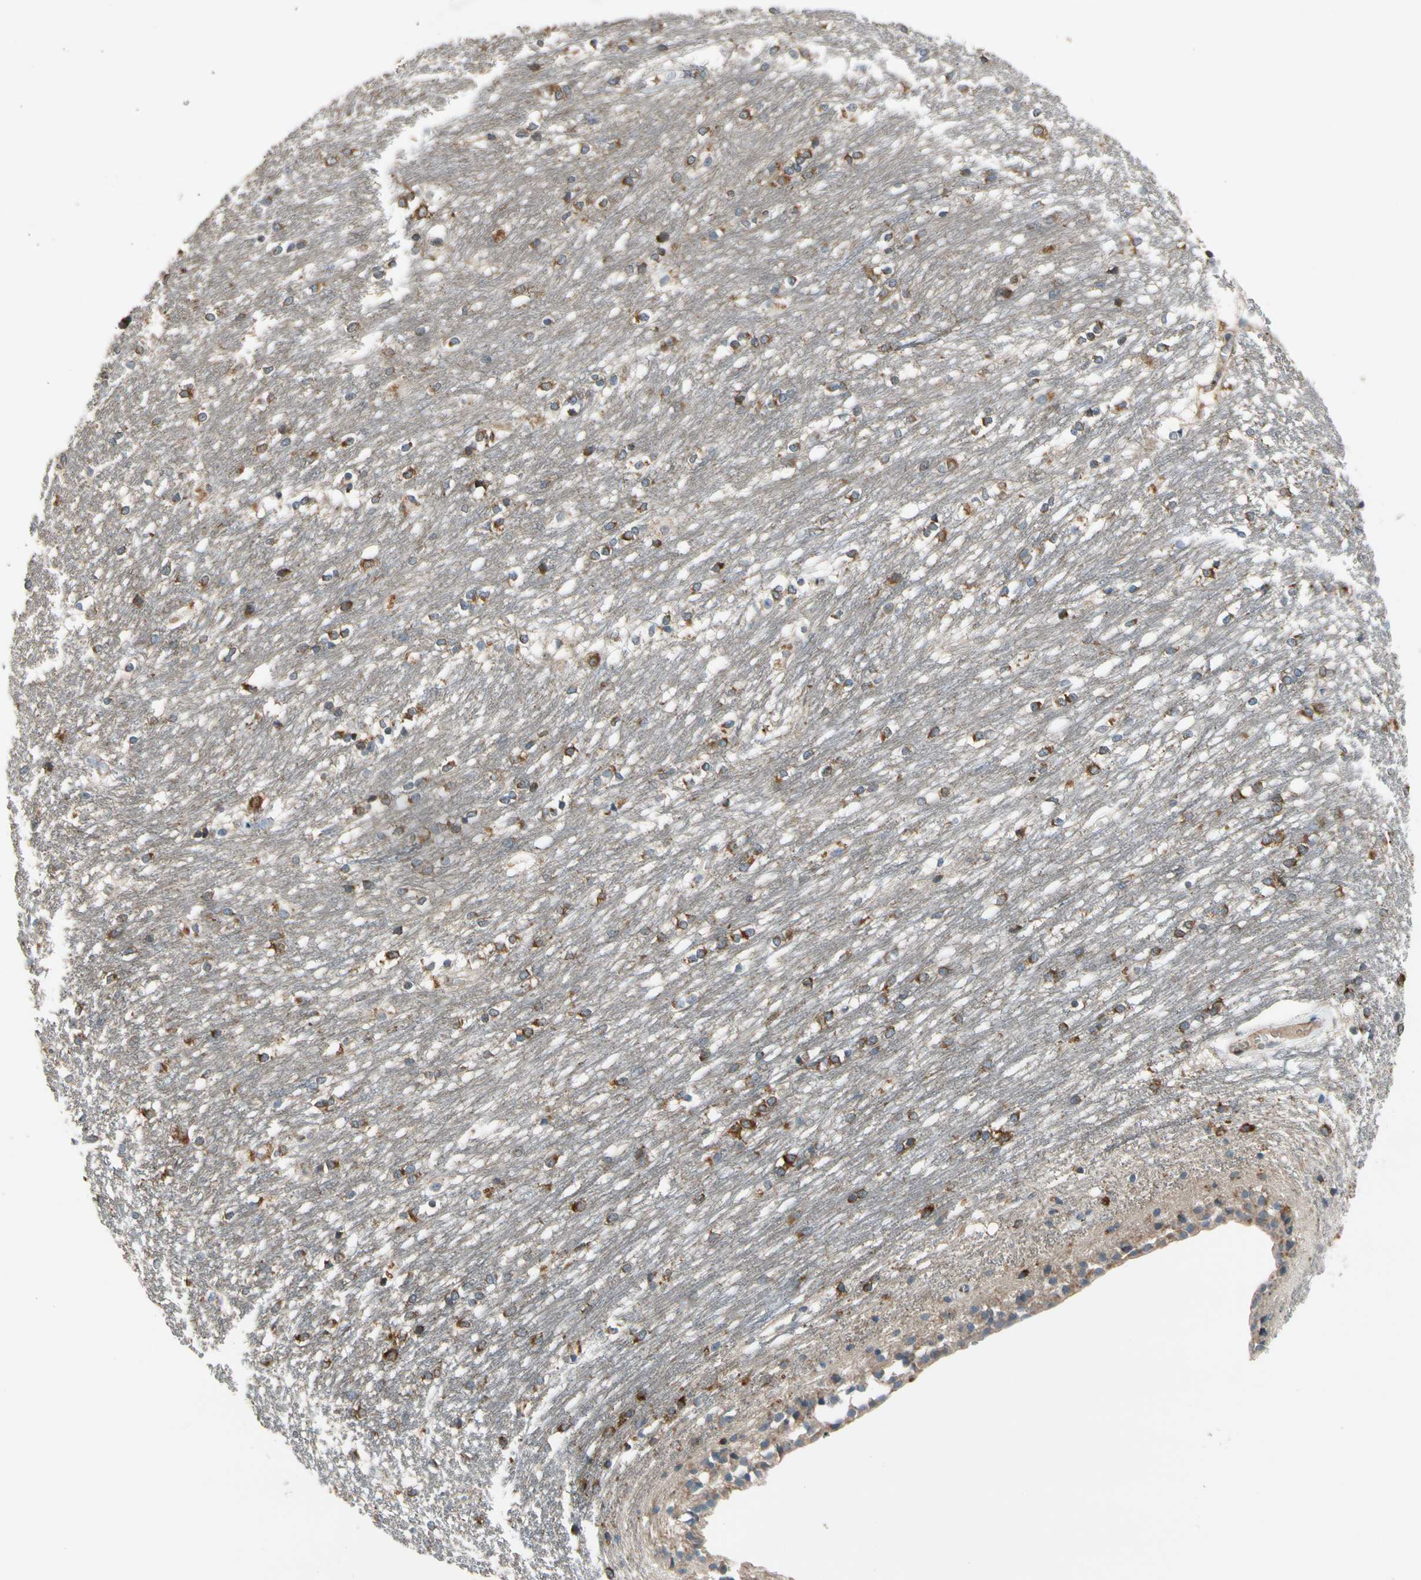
{"staining": {"intensity": "moderate", "quantity": "<25%", "location": "cytoplasmic/membranous"}, "tissue": "caudate", "cell_type": "Glial cells", "image_type": "normal", "snomed": [{"axis": "morphology", "description": "Normal tissue, NOS"}, {"axis": "topography", "description": "Lateral ventricle wall"}], "caption": "DAB immunohistochemical staining of benign caudate exhibits moderate cytoplasmic/membranous protein positivity in approximately <25% of glial cells.", "gene": "MST1R", "patient": {"sex": "female", "age": 19}}